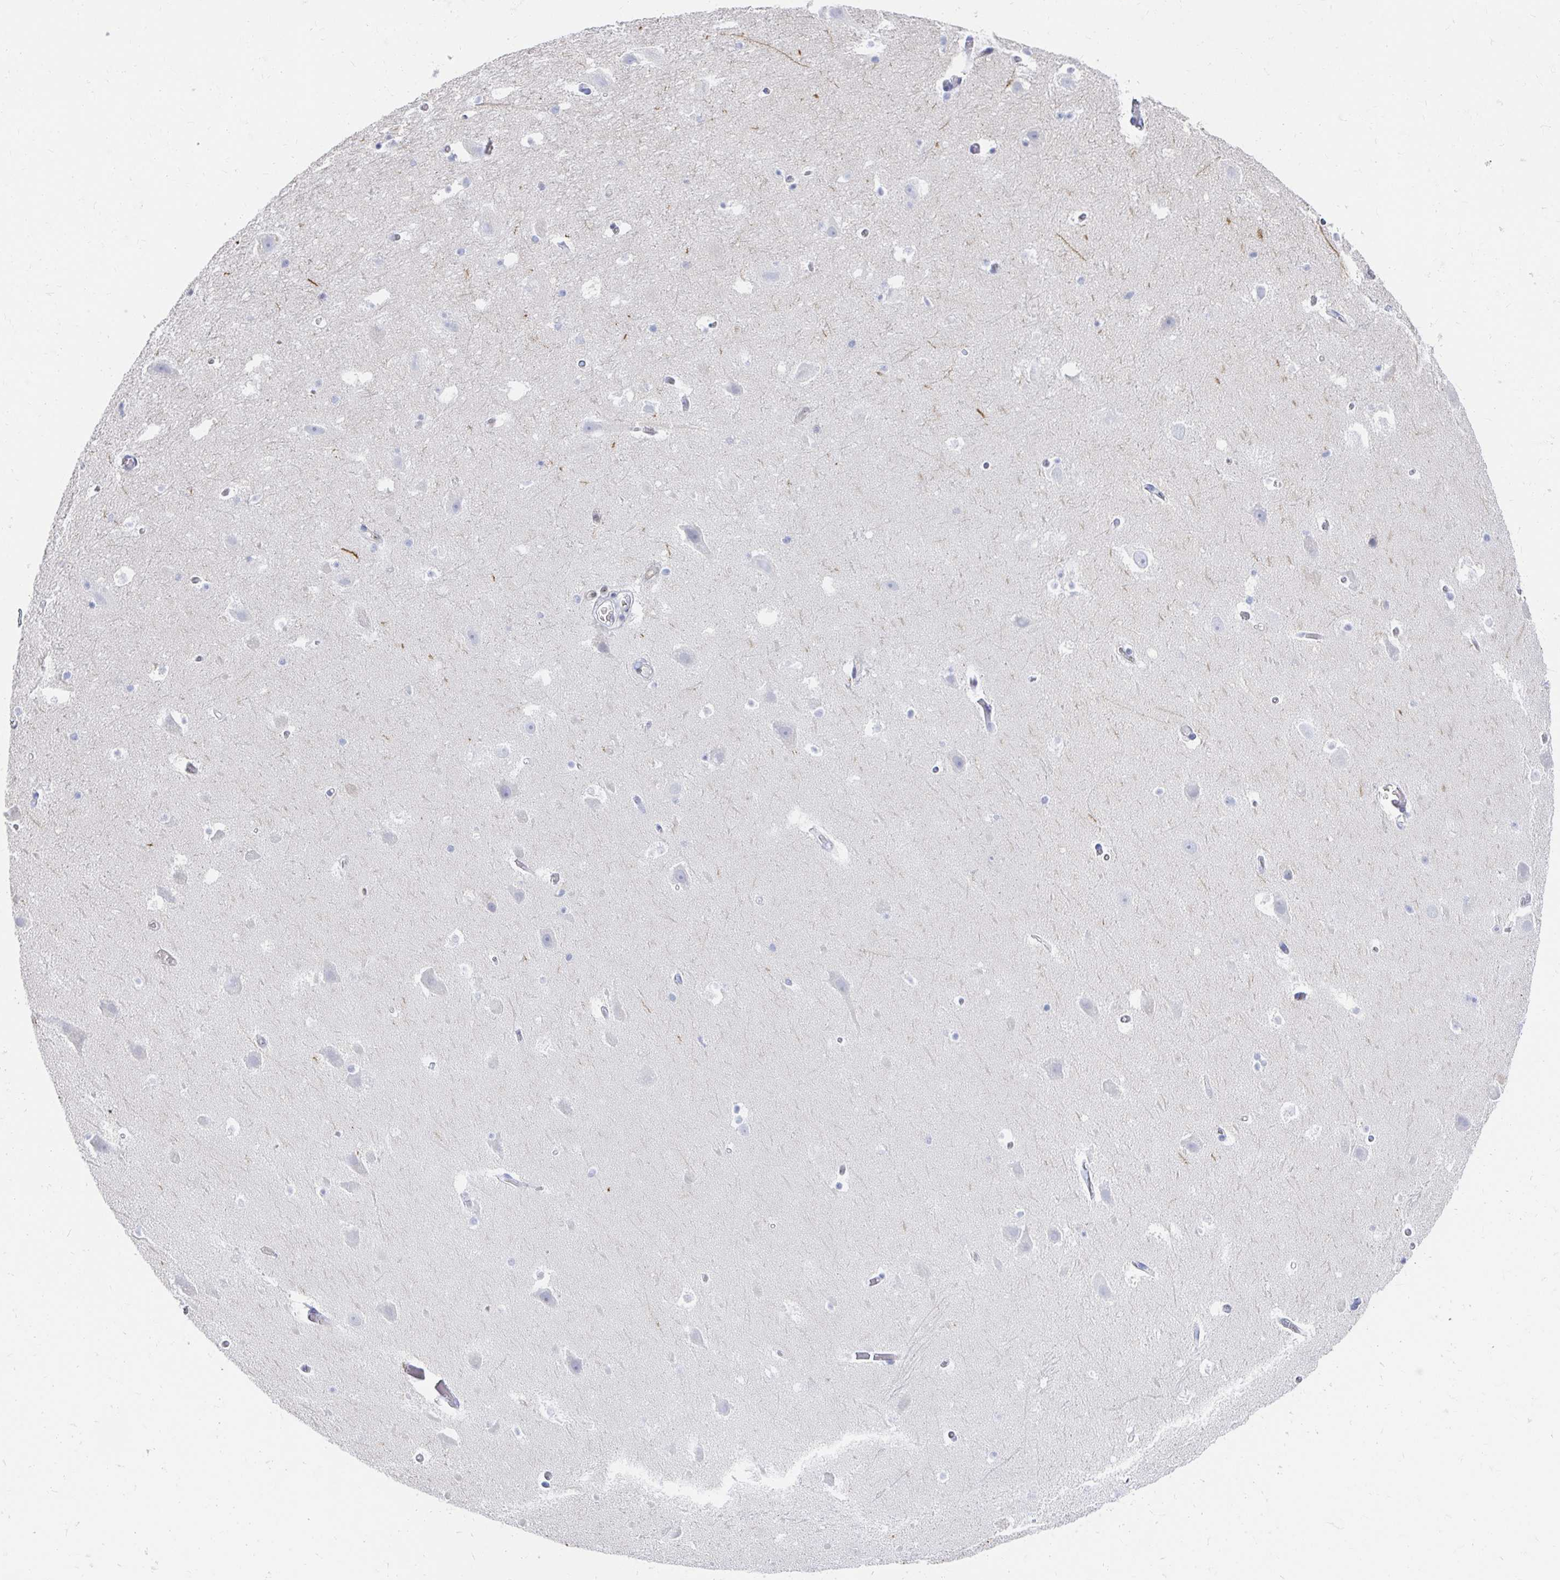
{"staining": {"intensity": "negative", "quantity": "none", "location": "none"}, "tissue": "hippocampus", "cell_type": "Glial cells", "image_type": "normal", "snomed": [{"axis": "morphology", "description": "Normal tissue, NOS"}, {"axis": "topography", "description": "Hippocampus"}], "caption": "An immunohistochemistry micrograph of unremarkable hippocampus is shown. There is no staining in glial cells of hippocampus.", "gene": "CLIC3", "patient": {"sex": "male", "age": 26}}